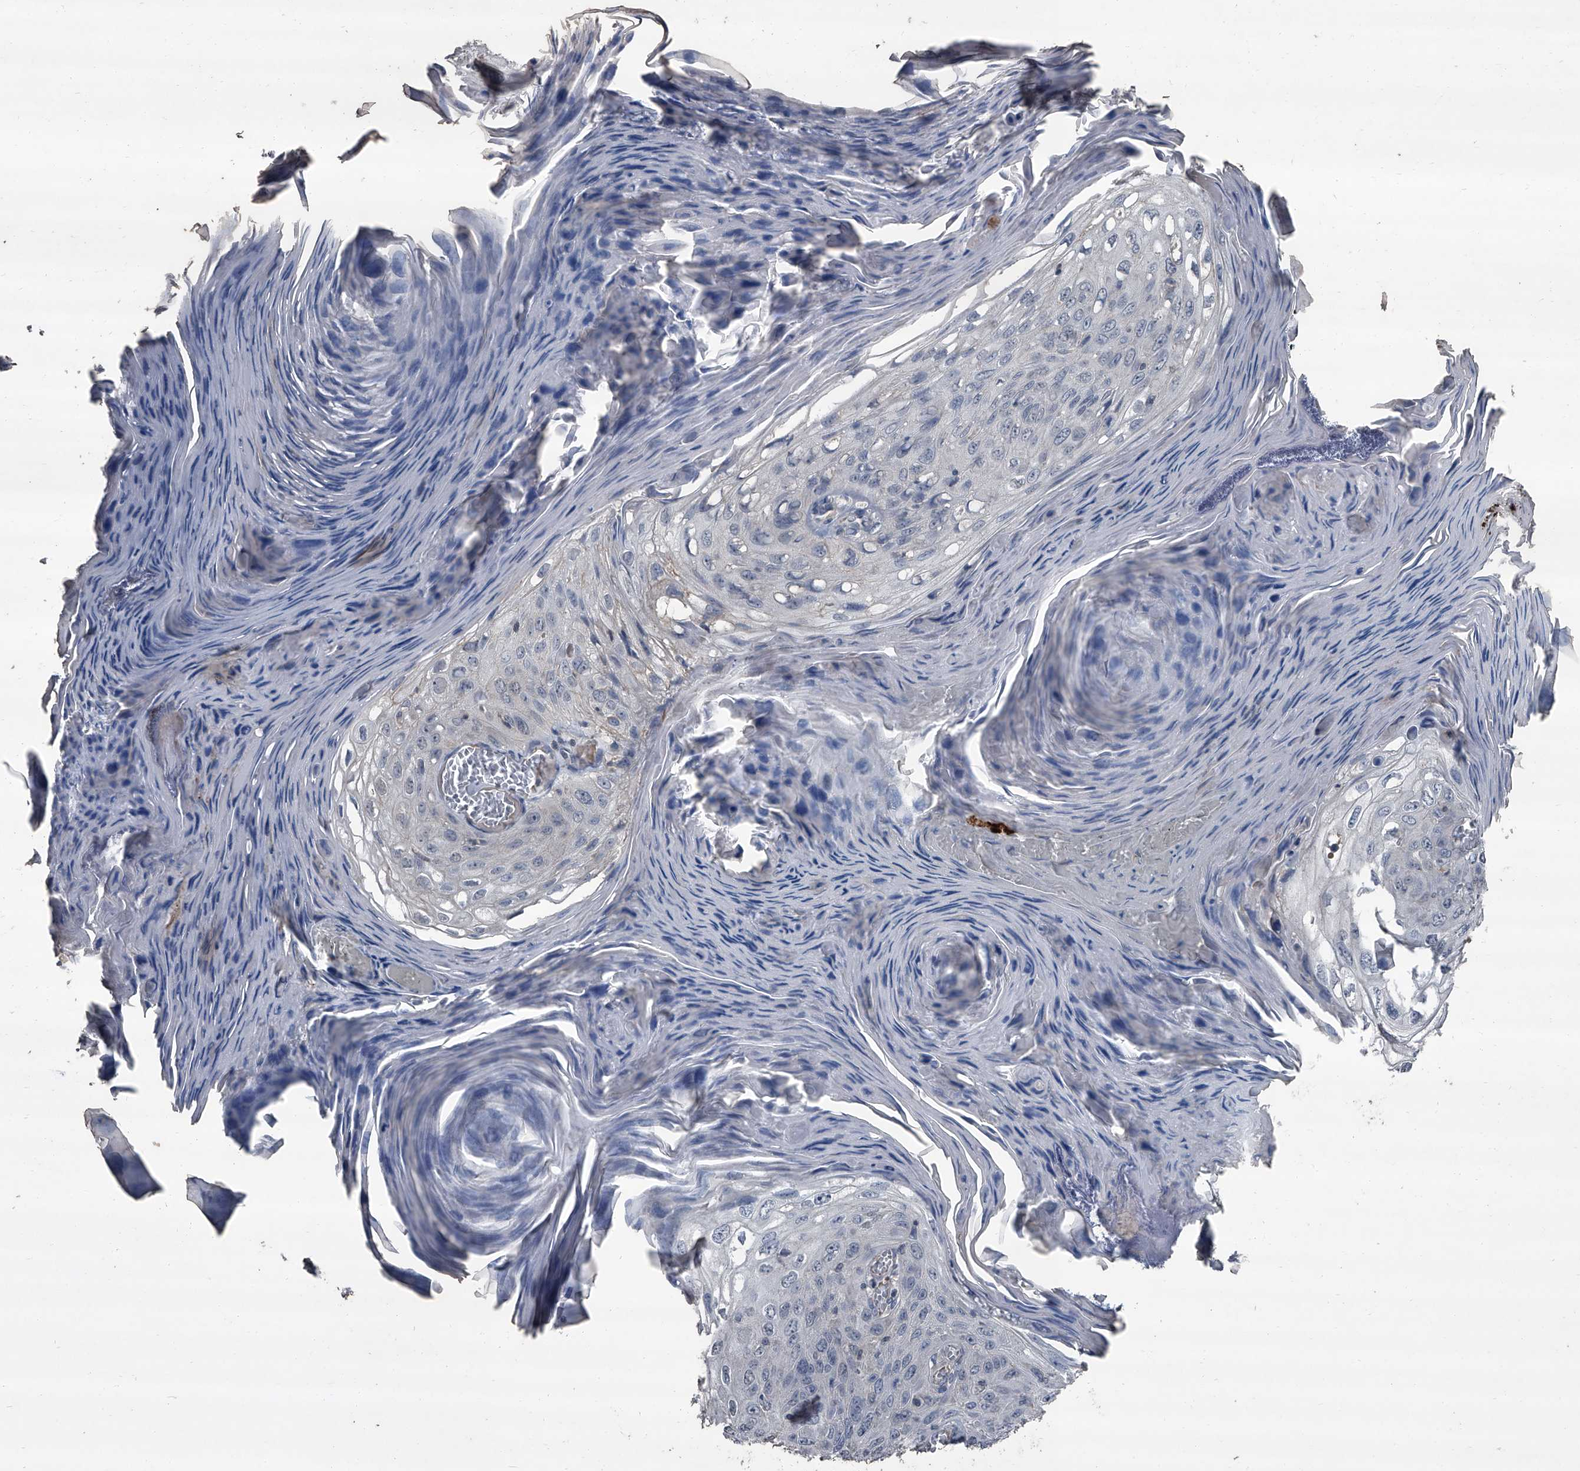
{"staining": {"intensity": "negative", "quantity": "none", "location": "none"}, "tissue": "skin cancer", "cell_type": "Tumor cells", "image_type": "cancer", "snomed": [{"axis": "morphology", "description": "Squamous cell carcinoma, NOS"}, {"axis": "topography", "description": "Skin"}], "caption": "Immunohistochemistry image of human squamous cell carcinoma (skin) stained for a protein (brown), which reveals no expression in tumor cells. (Stains: DAB (3,3'-diaminobenzidine) IHC with hematoxylin counter stain, Microscopy: brightfield microscopy at high magnification).", "gene": "OARD1", "patient": {"sex": "female", "age": 90}}